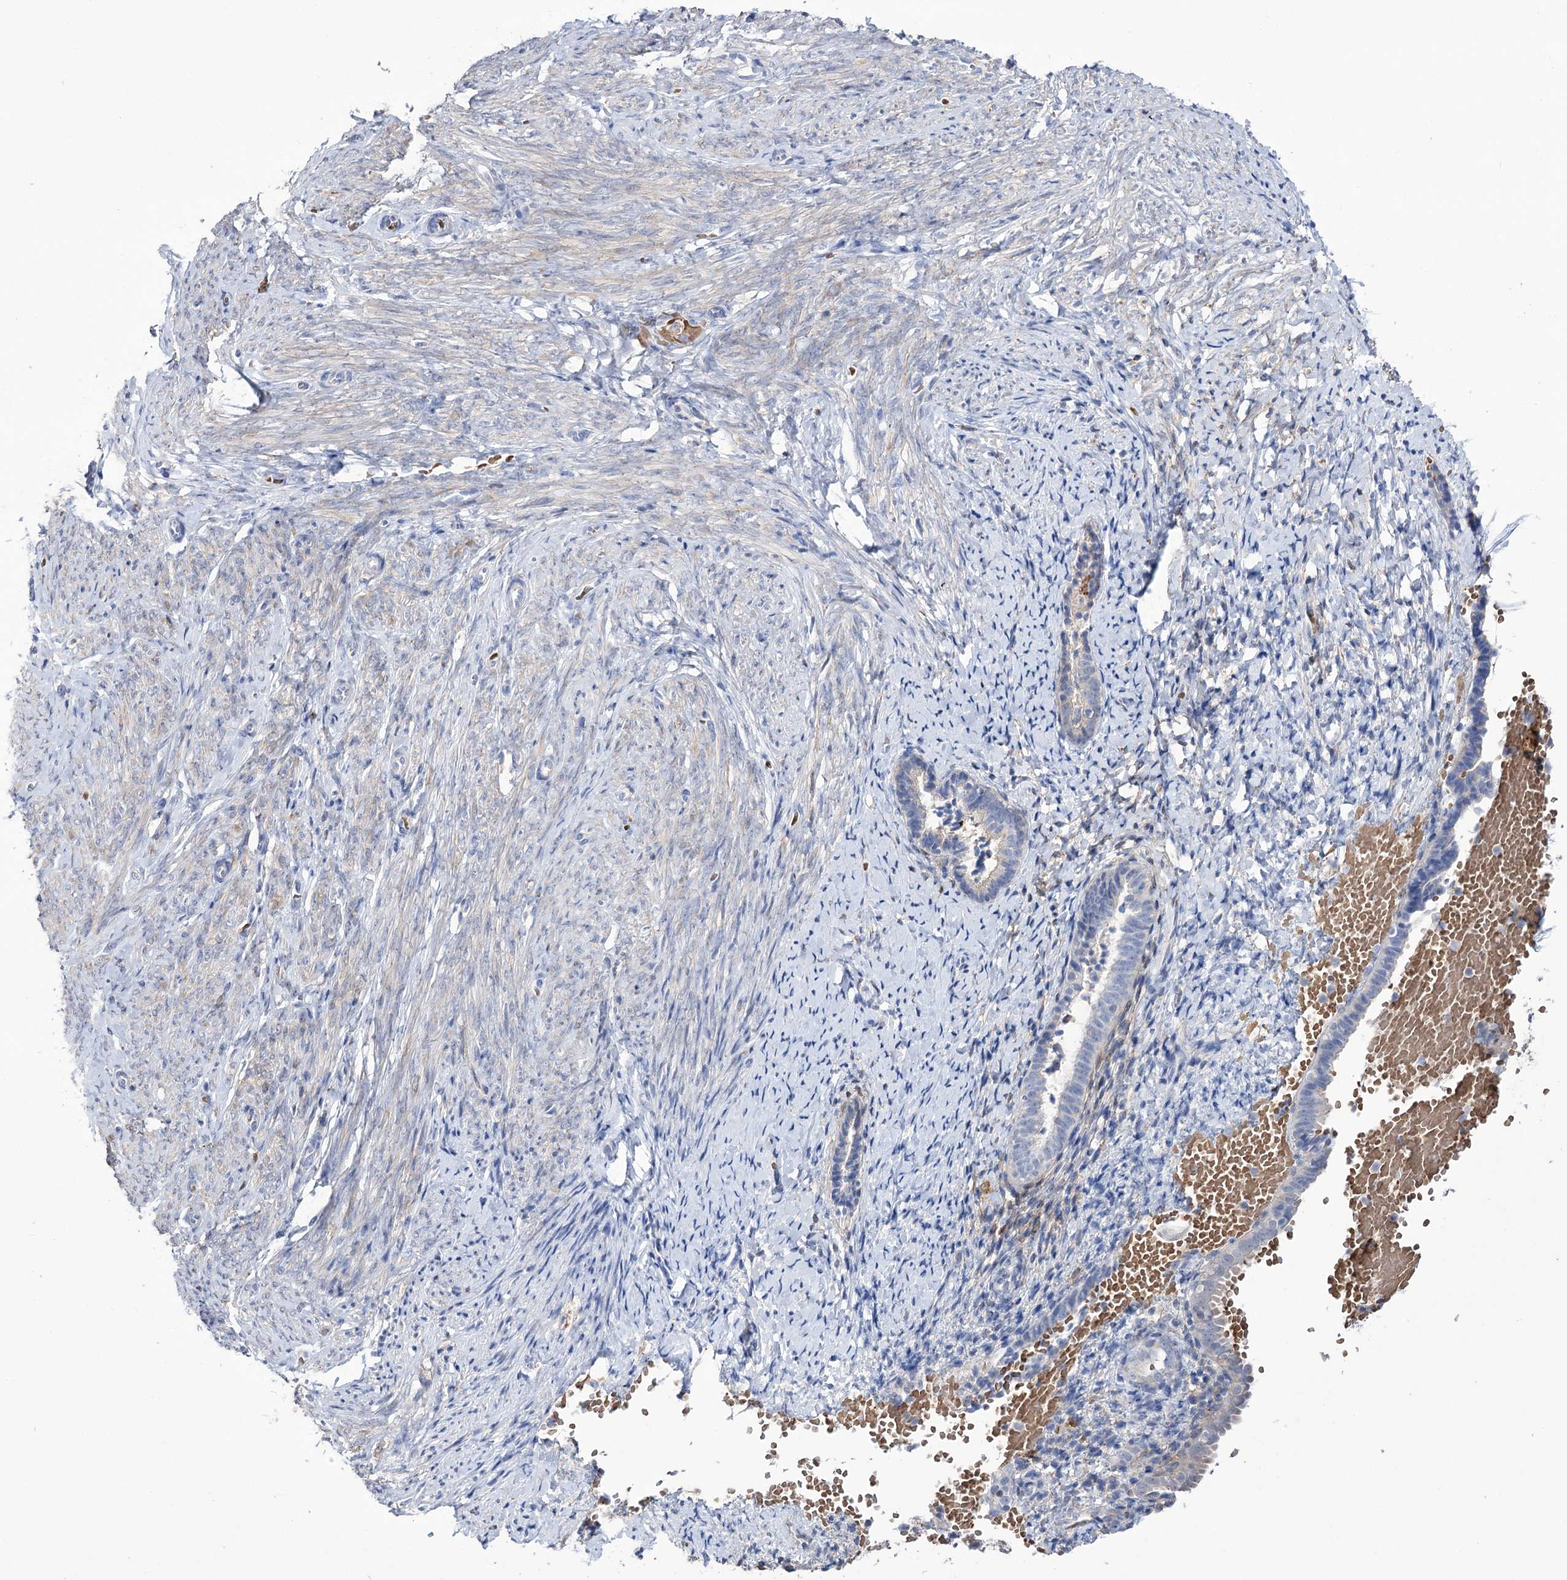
{"staining": {"intensity": "negative", "quantity": "none", "location": "none"}, "tissue": "endometrium", "cell_type": "Cells in endometrial stroma", "image_type": "normal", "snomed": [{"axis": "morphology", "description": "Normal tissue, NOS"}, {"axis": "topography", "description": "Endometrium"}], "caption": "Protein analysis of benign endometrium reveals no significant staining in cells in endometrial stroma.", "gene": "ZNF622", "patient": {"sex": "female", "age": 72}}